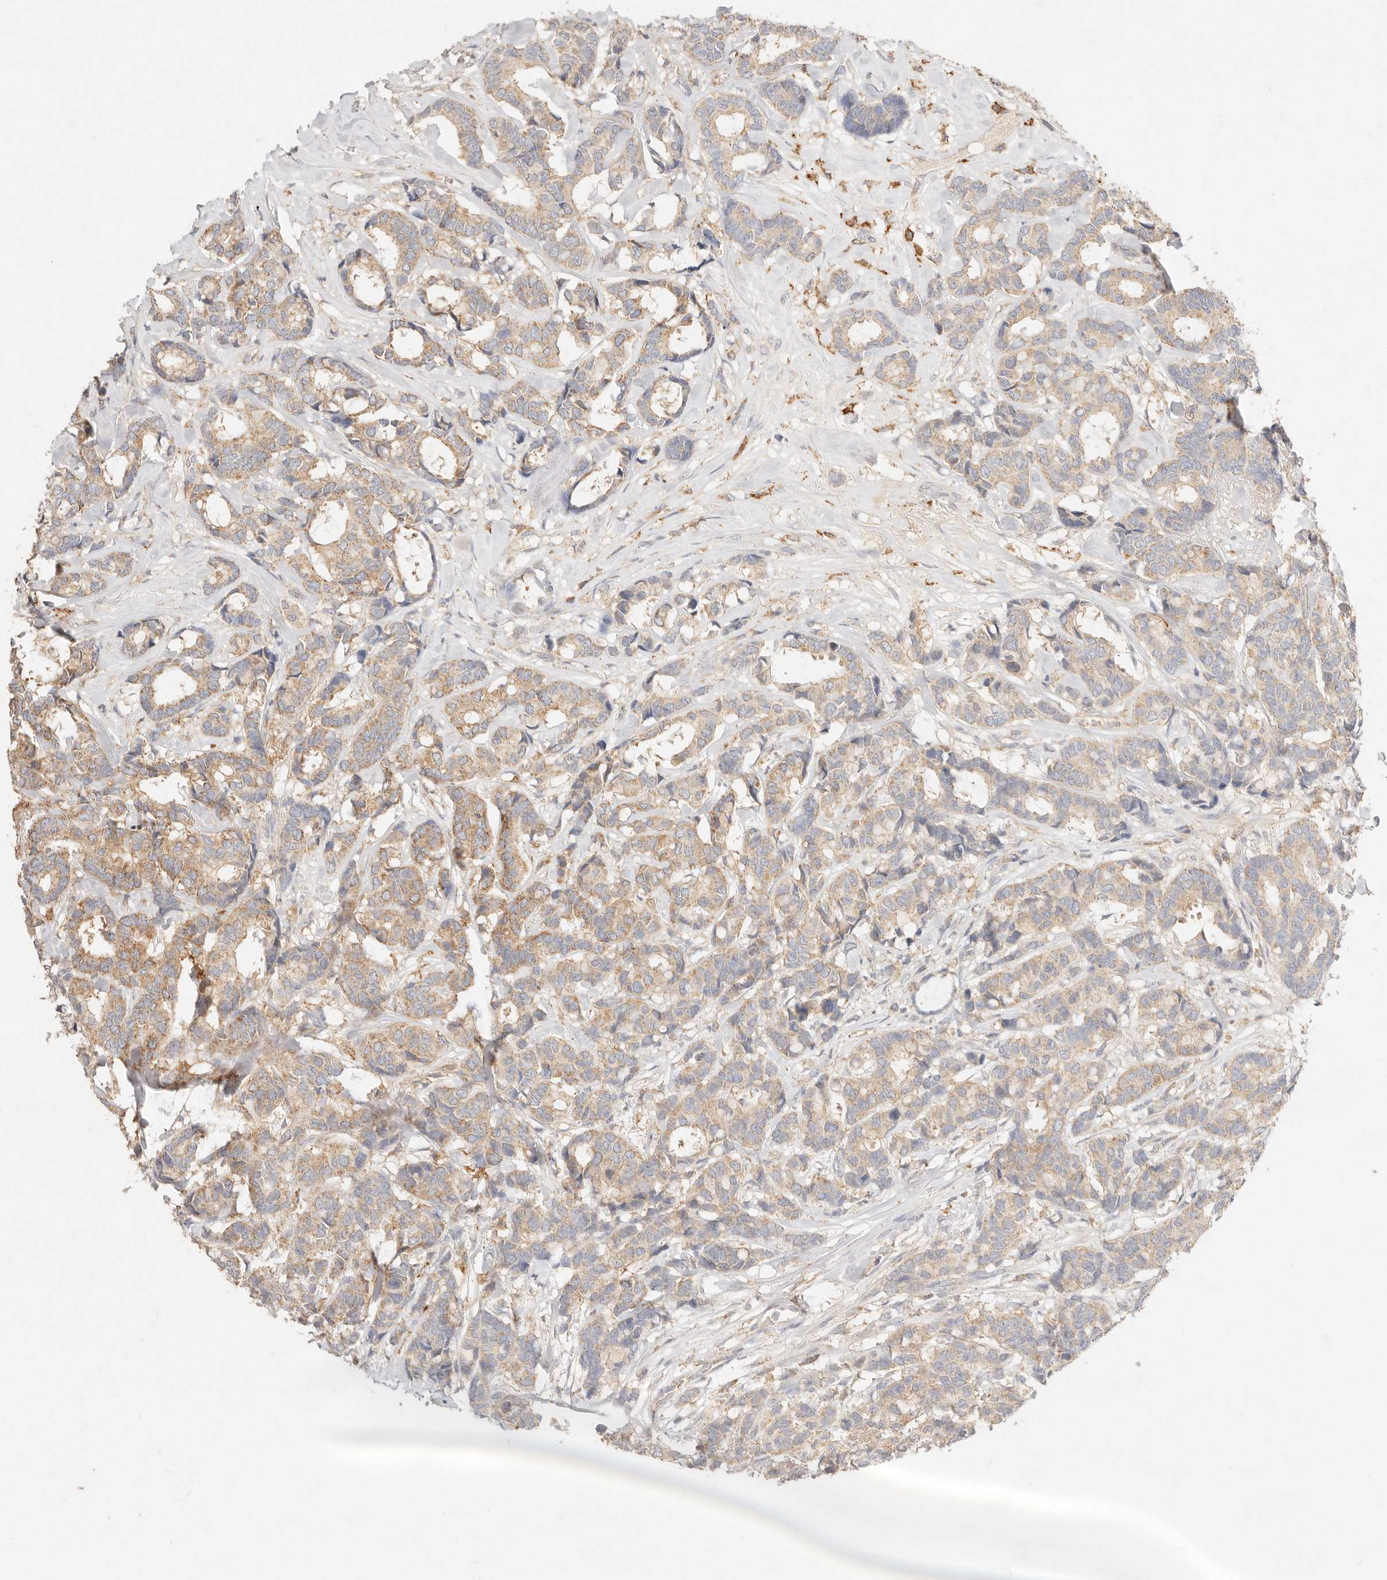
{"staining": {"intensity": "moderate", "quantity": ">75%", "location": "cytoplasmic/membranous"}, "tissue": "breast cancer", "cell_type": "Tumor cells", "image_type": "cancer", "snomed": [{"axis": "morphology", "description": "Duct carcinoma"}, {"axis": "topography", "description": "Breast"}], "caption": "The photomicrograph displays immunohistochemical staining of breast infiltrating ductal carcinoma. There is moderate cytoplasmic/membranous staining is identified in about >75% of tumor cells.", "gene": "HK2", "patient": {"sex": "female", "age": 87}}